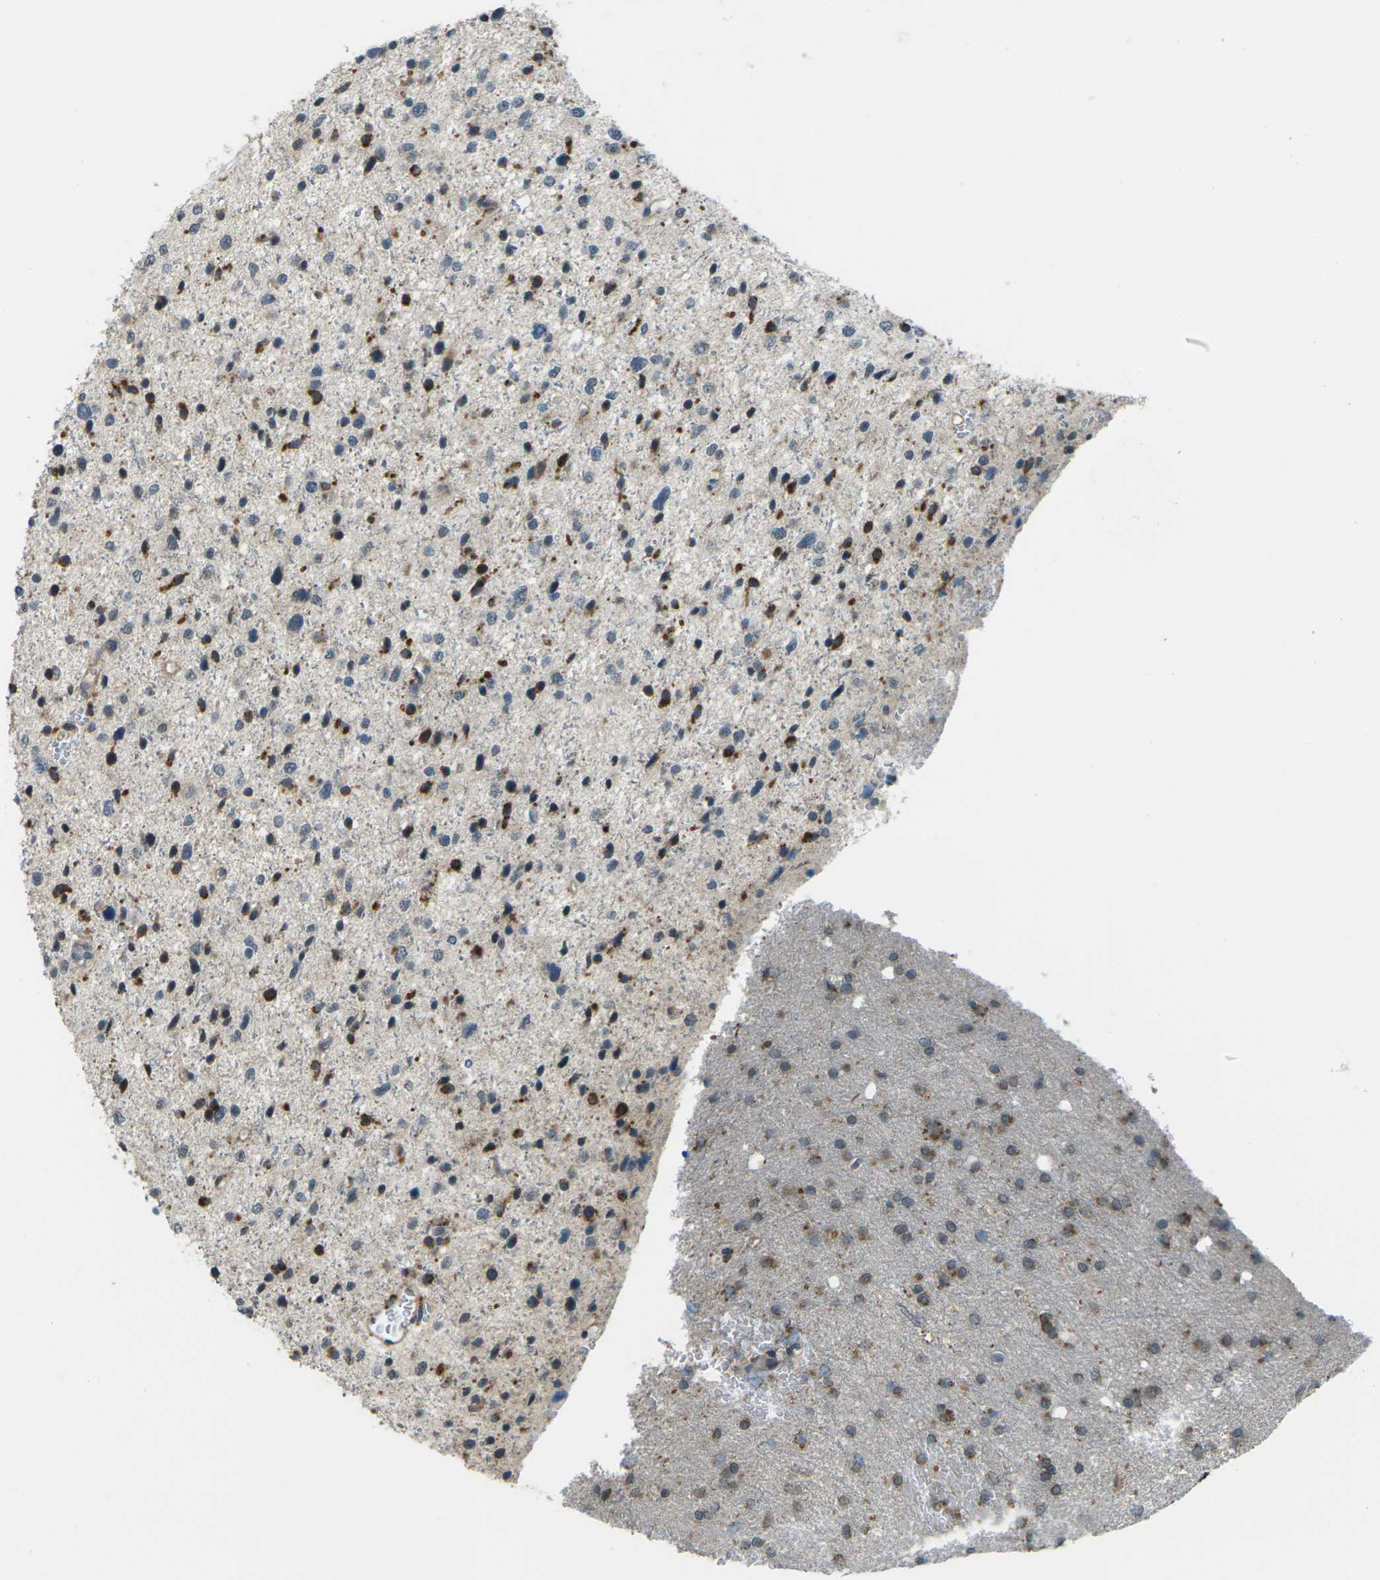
{"staining": {"intensity": "strong", "quantity": "<25%", "location": "cytoplasmic/membranous"}, "tissue": "glioma", "cell_type": "Tumor cells", "image_type": "cancer", "snomed": [{"axis": "morphology", "description": "Glioma, malignant, Low grade"}, {"axis": "topography", "description": "Brain"}], "caption": "This is a micrograph of immunohistochemistry staining of low-grade glioma (malignant), which shows strong positivity in the cytoplasmic/membranous of tumor cells.", "gene": "SLC31A2", "patient": {"sex": "female", "age": 37}}